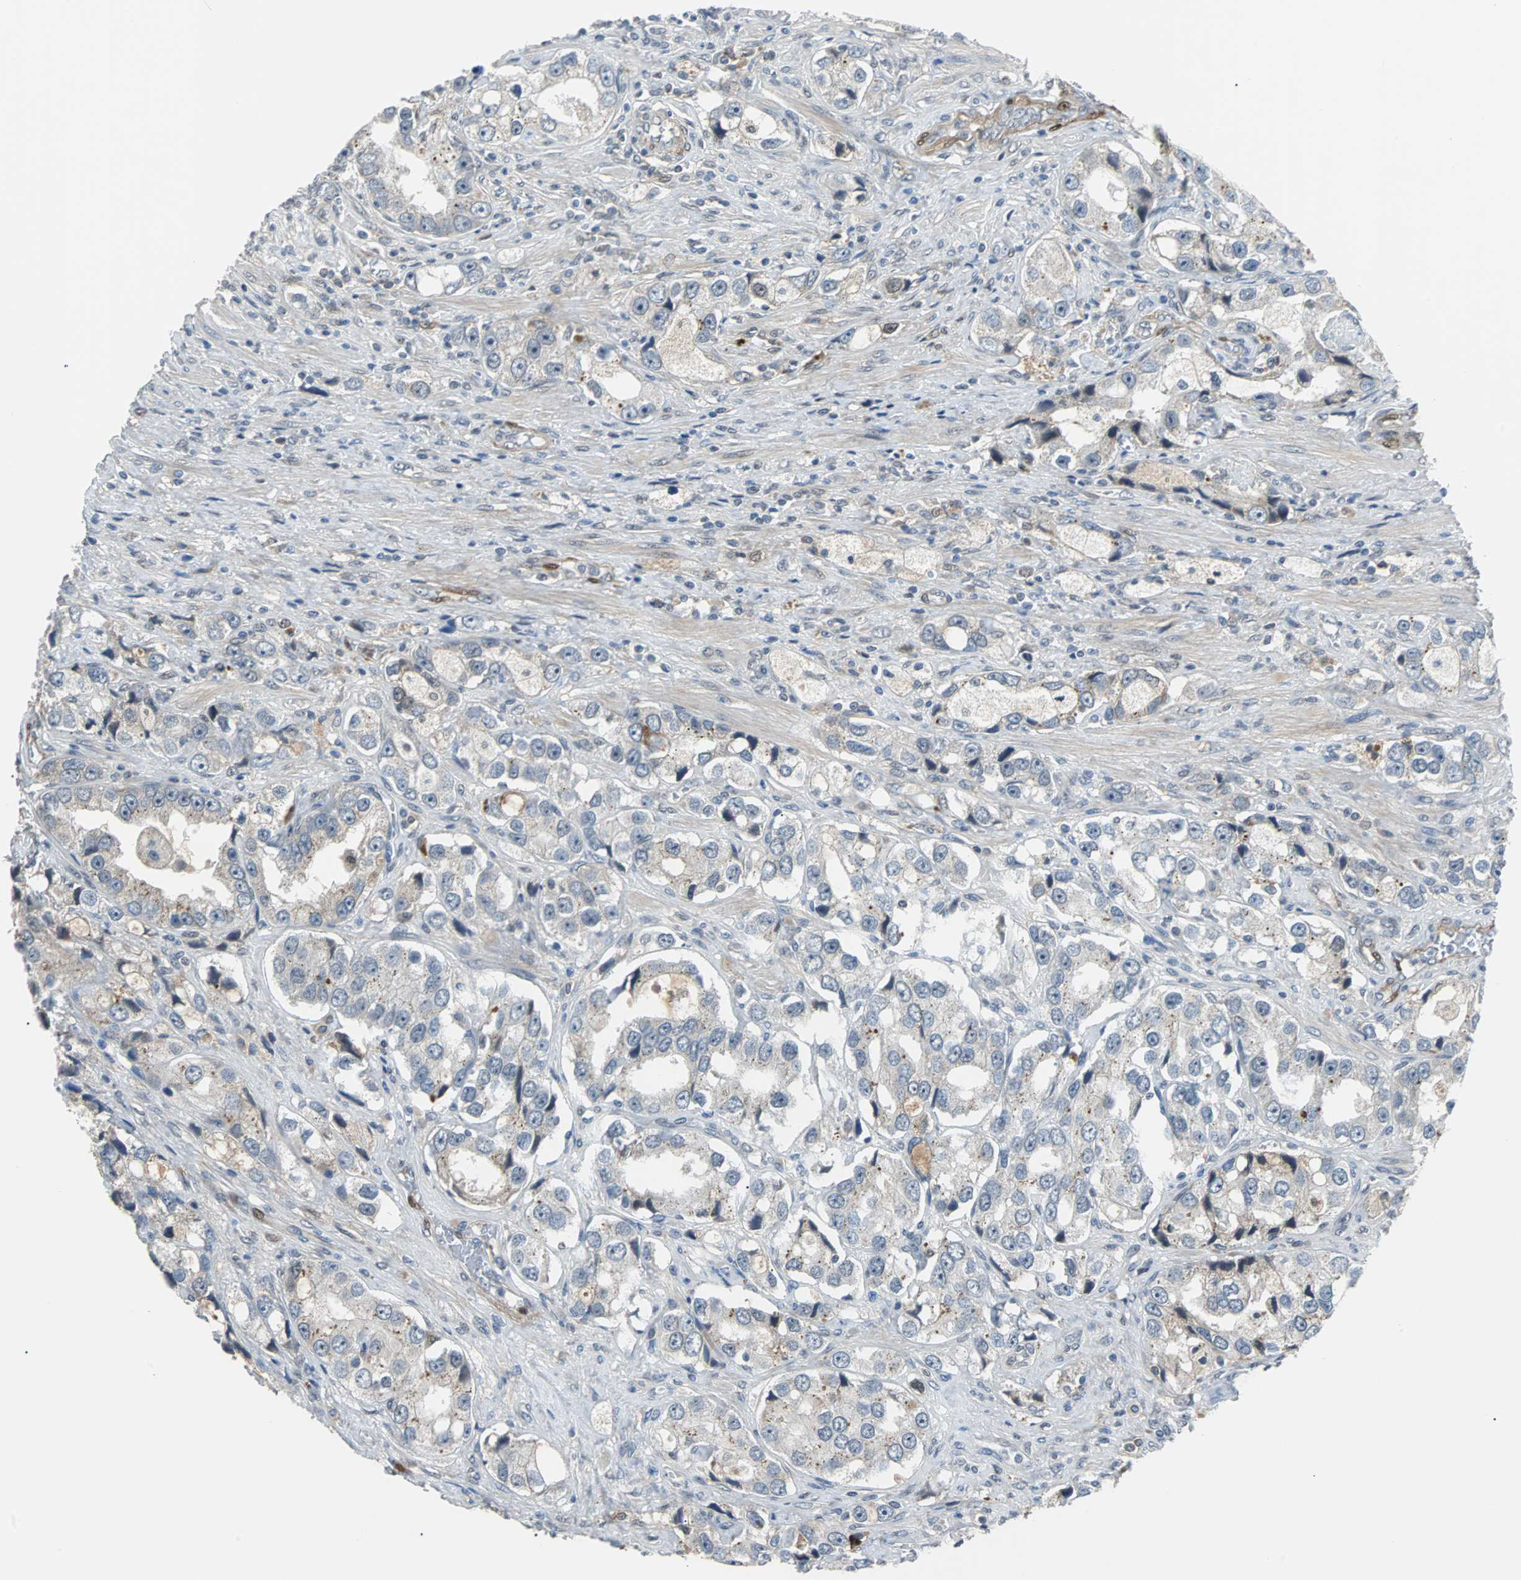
{"staining": {"intensity": "weak", "quantity": "25%-75%", "location": "cytoplasmic/membranous"}, "tissue": "prostate cancer", "cell_type": "Tumor cells", "image_type": "cancer", "snomed": [{"axis": "morphology", "description": "Adenocarcinoma, High grade"}, {"axis": "topography", "description": "Prostate"}], "caption": "Immunohistochemistry image of neoplastic tissue: prostate cancer stained using immunohistochemistry (IHC) shows low levels of weak protein expression localized specifically in the cytoplasmic/membranous of tumor cells, appearing as a cytoplasmic/membranous brown color.", "gene": "FHL2", "patient": {"sex": "male", "age": 63}}